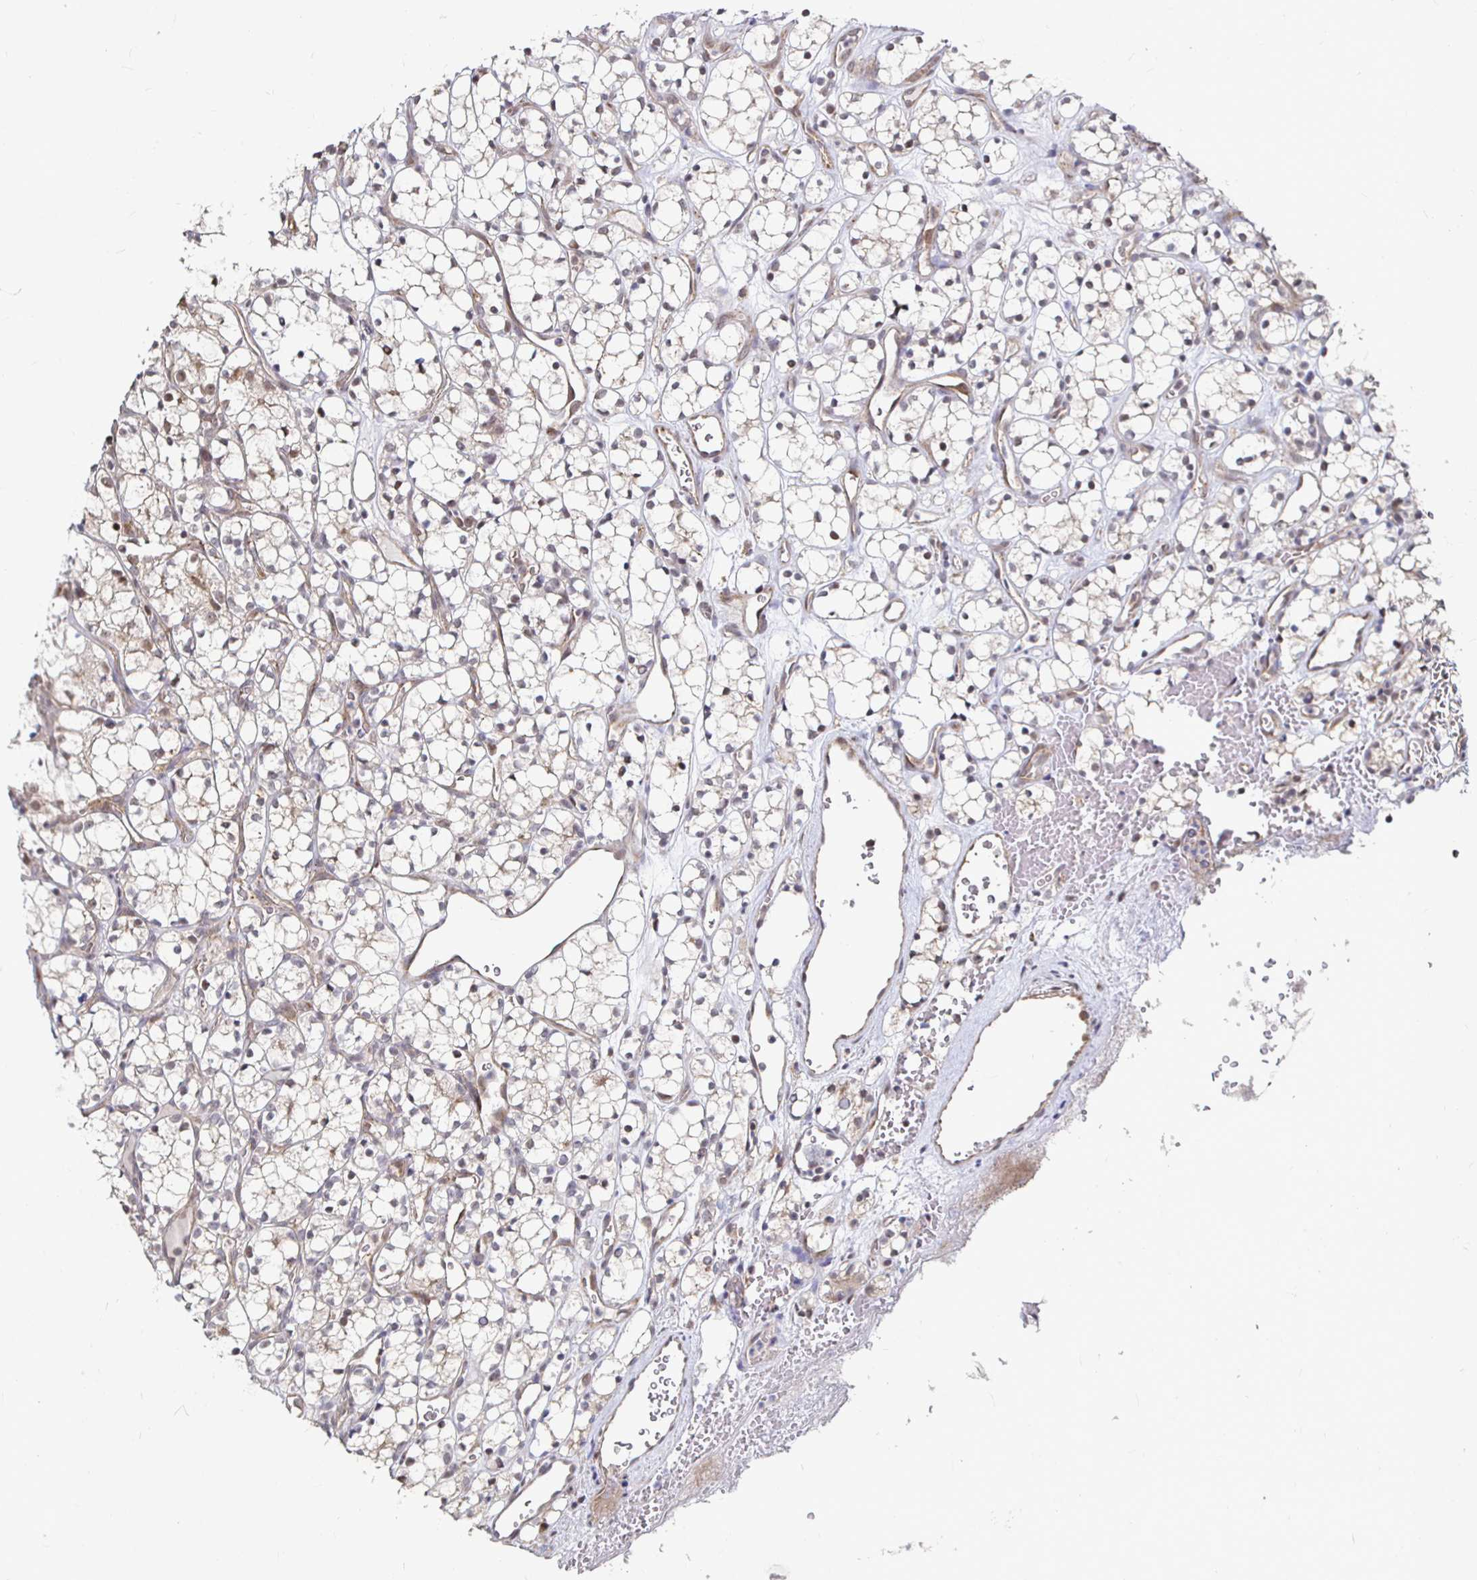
{"staining": {"intensity": "weak", "quantity": "25%-75%", "location": "cytoplasmic/membranous,nuclear"}, "tissue": "renal cancer", "cell_type": "Tumor cells", "image_type": "cancer", "snomed": [{"axis": "morphology", "description": "Adenocarcinoma, NOS"}, {"axis": "topography", "description": "Kidney"}], "caption": "A photomicrograph showing weak cytoplasmic/membranous and nuclear positivity in approximately 25%-75% of tumor cells in adenocarcinoma (renal), as visualized by brown immunohistochemical staining.", "gene": "CAPN11", "patient": {"sex": "female", "age": 69}}